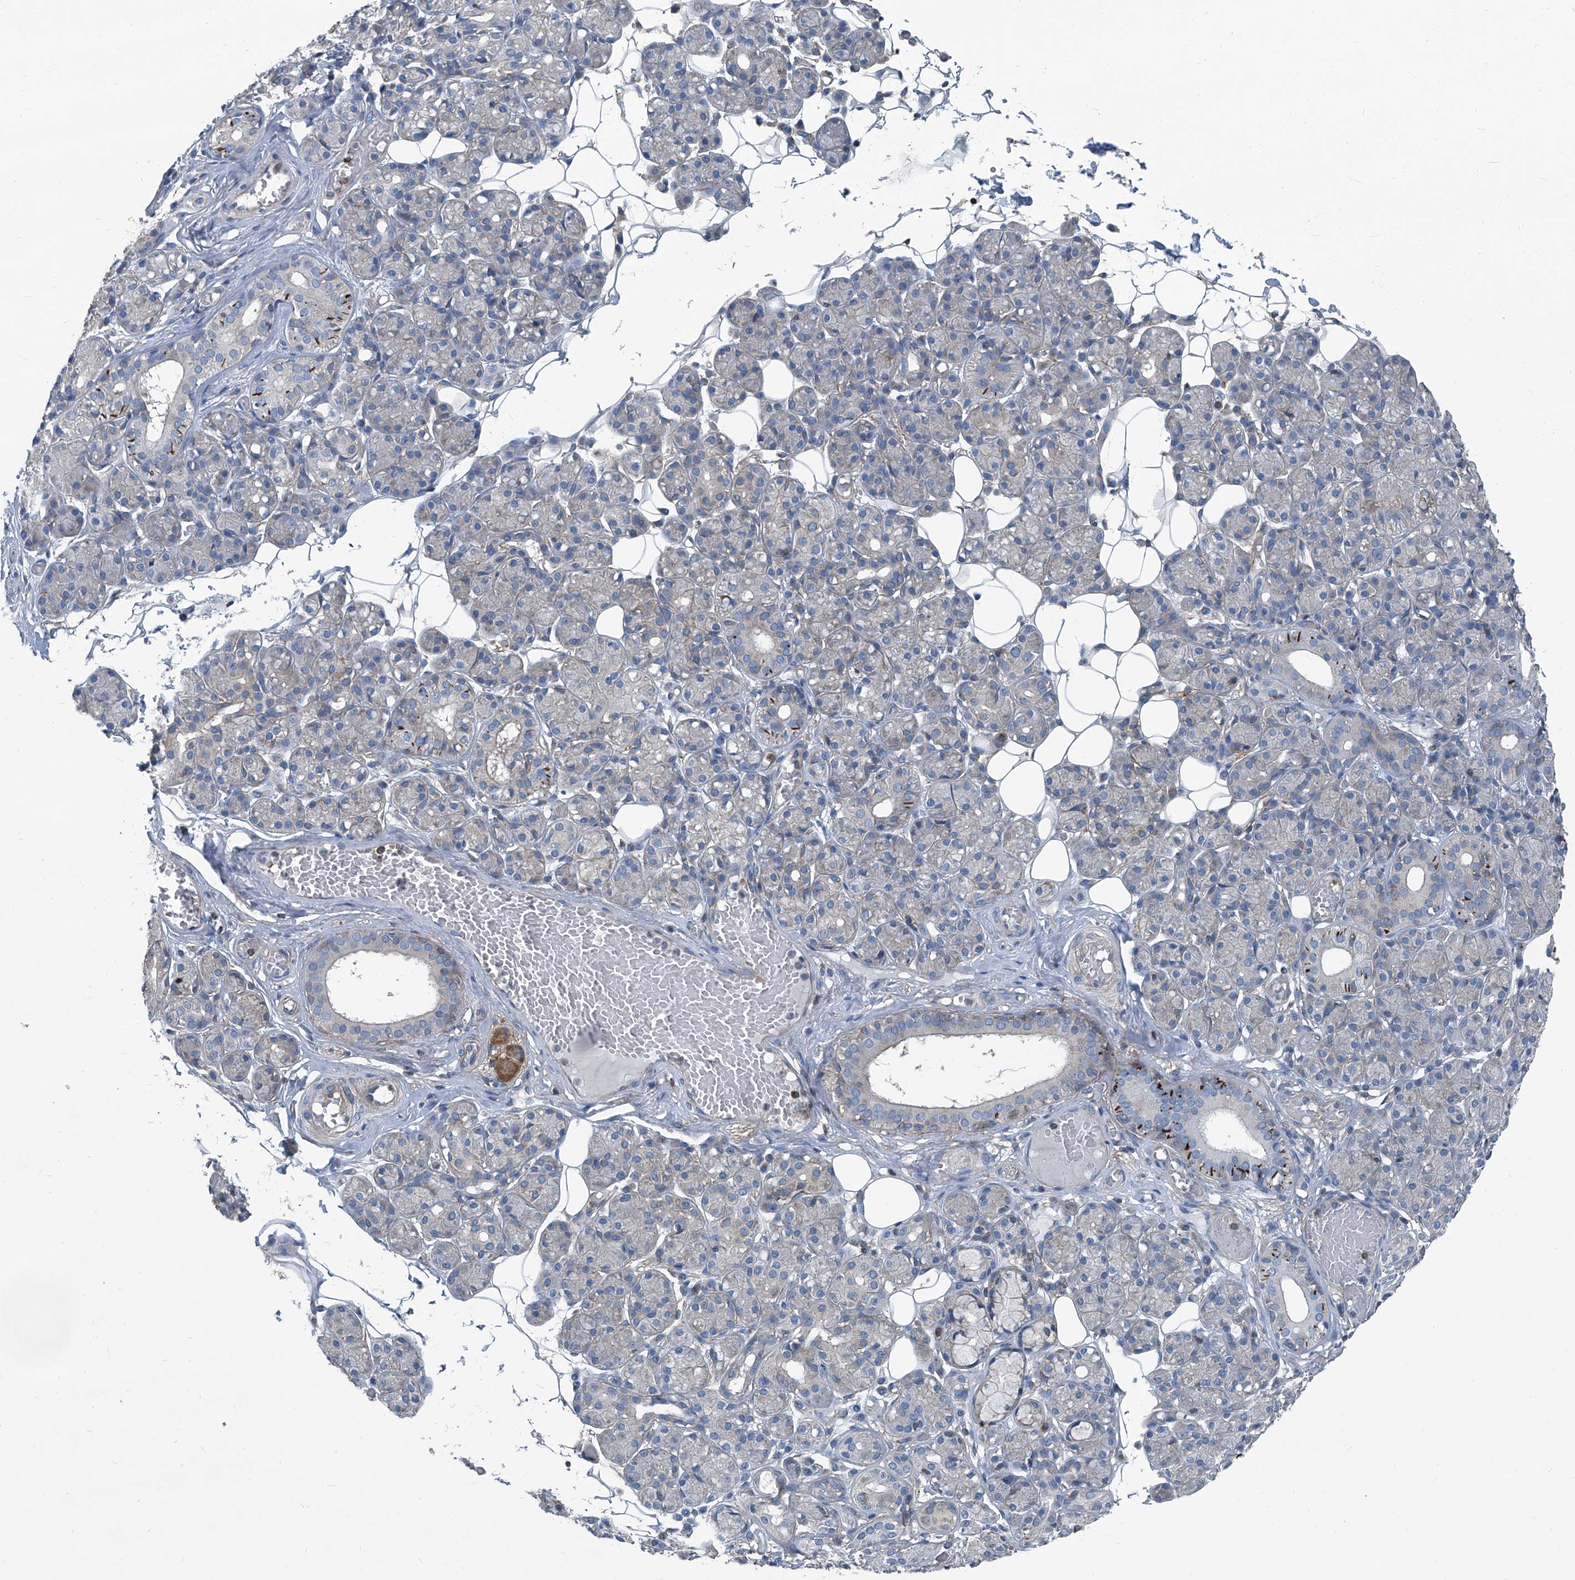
{"staining": {"intensity": "negative", "quantity": "none", "location": "none"}, "tissue": "salivary gland", "cell_type": "Glandular cells", "image_type": "normal", "snomed": [{"axis": "morphology", "description": "Normal tissue, NOS"}, {"axis": "topography", "description": "Salivary gland"}], "caption": "High magnification brightfield microscopy of normal salivary gland stained with DAB (brown) and counterstained with hematoxylin (blue): glandular cells show no significant positivity. Nuclei are stained in blue.", "gene": "SEPTIN7", "patient": {"sex": "male", "age": 63}}